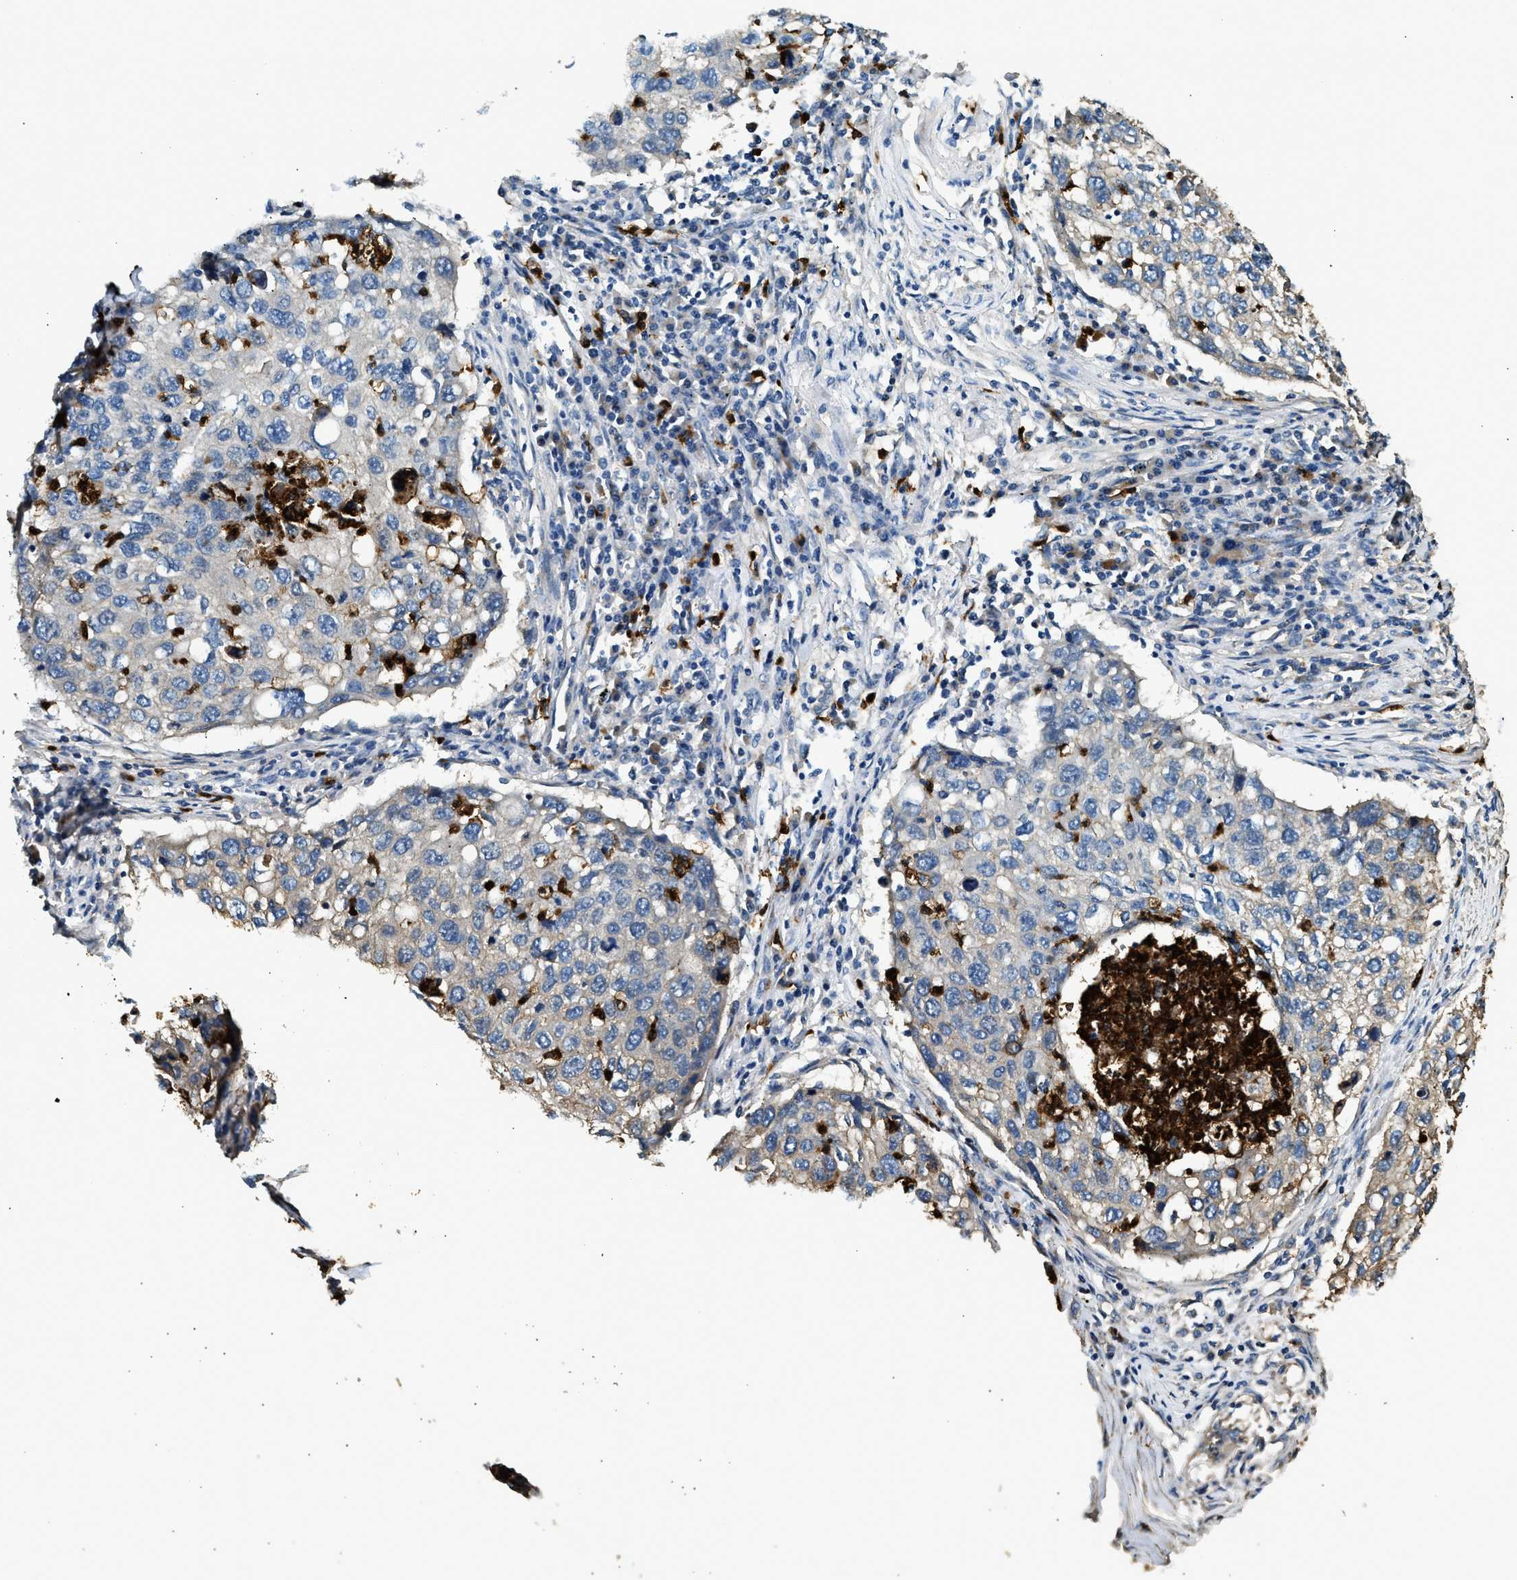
{"staining": {"intensity": "weak", "quantity": "<25%", "location": "cytoplasmic/membranous"}, "tissue": "lung cancer", "cell_type": "Tumor cells", "image_type": "cancer", "snomed": [{"axis": "morphology", "description": "Squamous cell carcinoma, NOS"}, {"axis": "topography", "description": "Lung"}], "caption": "Immunohistochemistry (IHC) photomicrograph of neoplastic tissue: human squamous cell carcinoma (lung) stained with DAB shows no significant protein expression in tumor cells. The staining was performed using DAB to visualize the protein expression in brown, while the nuclei were stained in blue with hematoxylin (Magnification: 20x).", "gene": "ANXA3", "patient": {"sex": "female", "age": 63}}